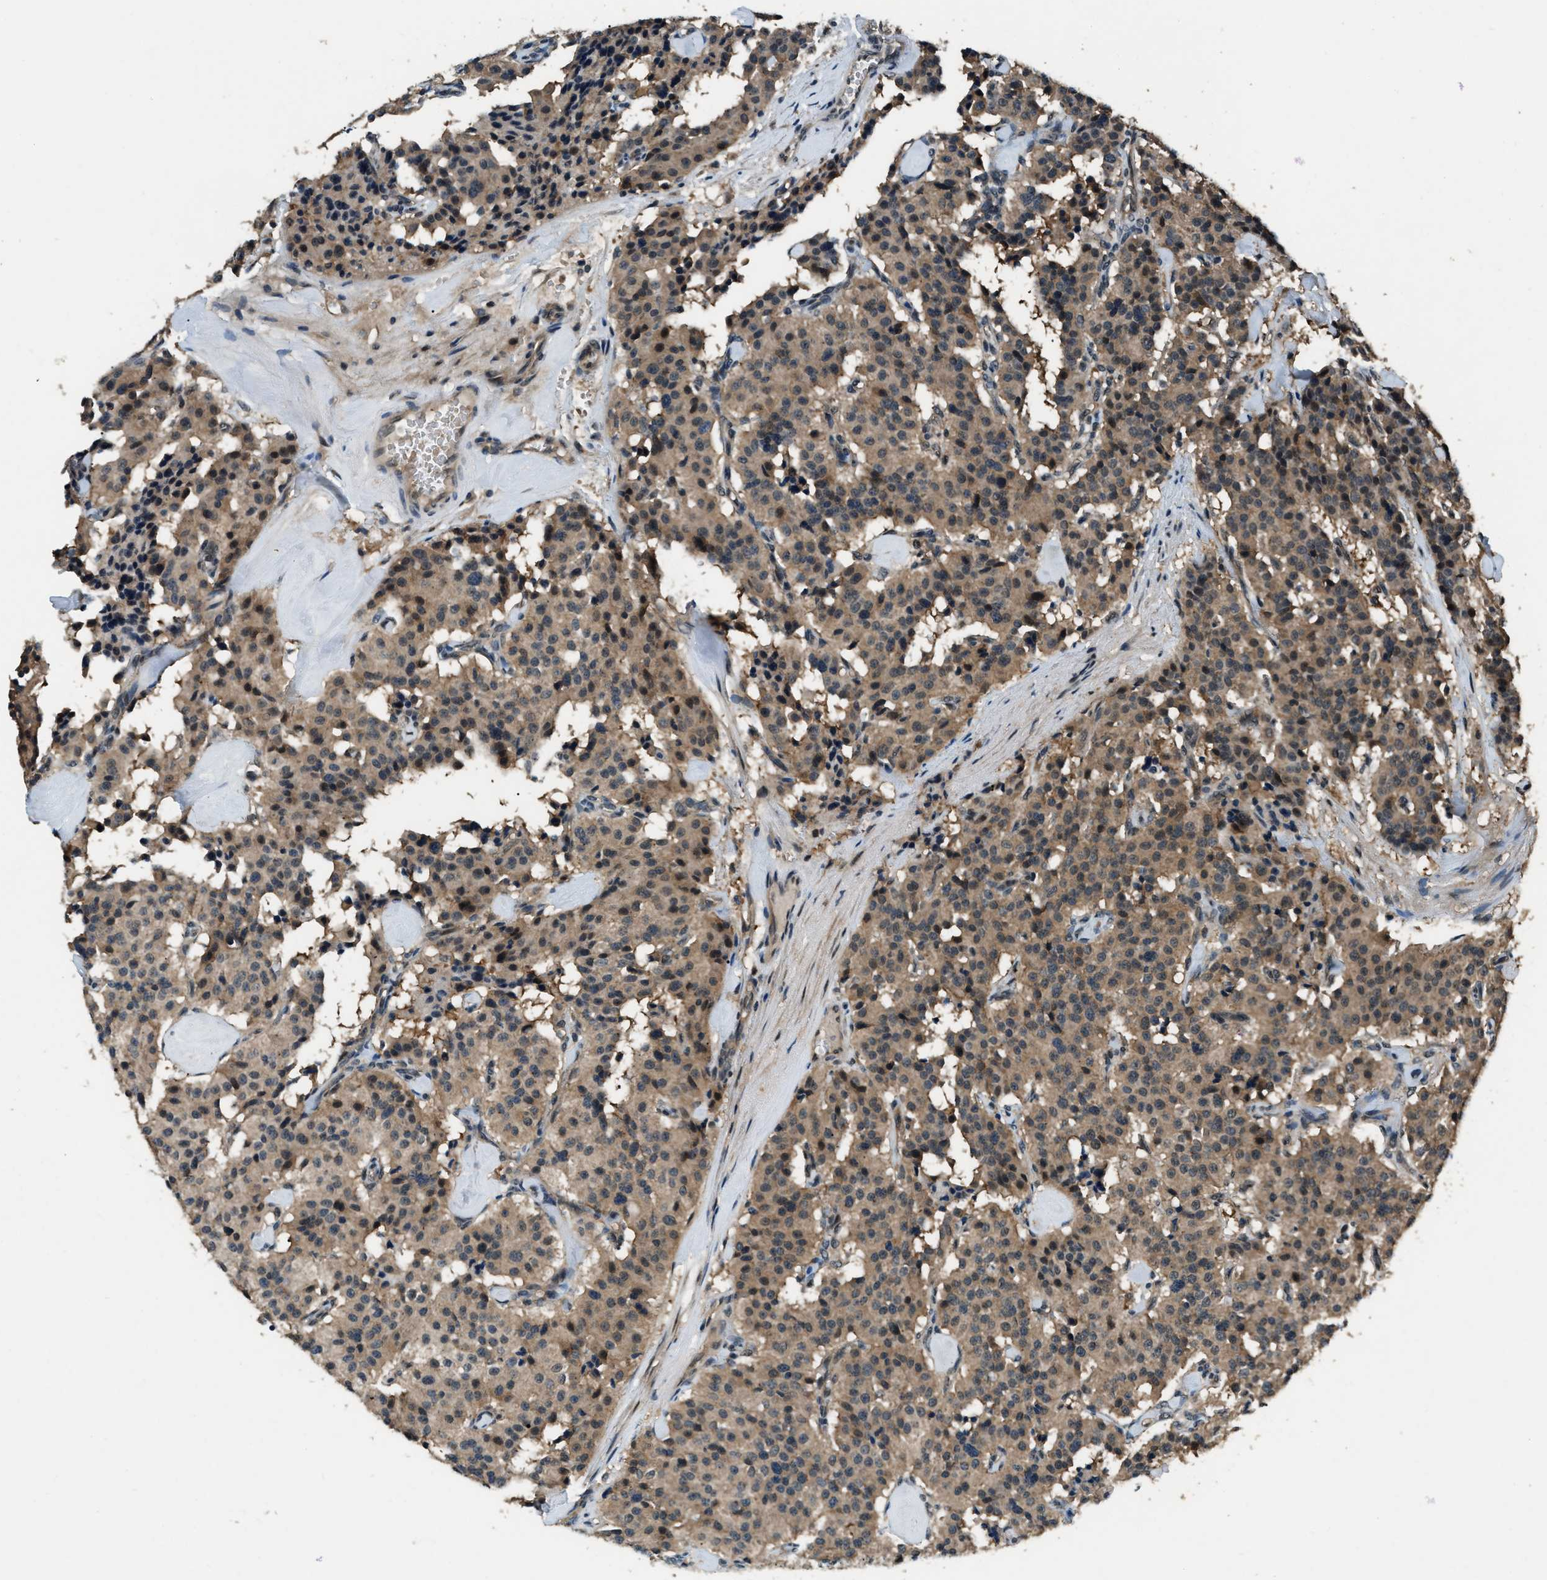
{"staining": {"intensity": "moderate", "quantity": ">75%", "location": "cytoplasmic/membranous"}, "tissue": "carcinoid", "cell_type": "Tumor cells", "image_type": "cancer", "snomed": [{"axis": "morphology", "description": "Carcinoid, malignant, NOS"}, {"axis": "topography", "description": "Lung"}], "caption": "The photomicrograph reveals a brown stain indicating the presence of a protein in the cytoplasmic/membranous of tumor cells in carcinoid.", "gene": "NUDCD3", "patient": {"sex": "male", "age": 30}}